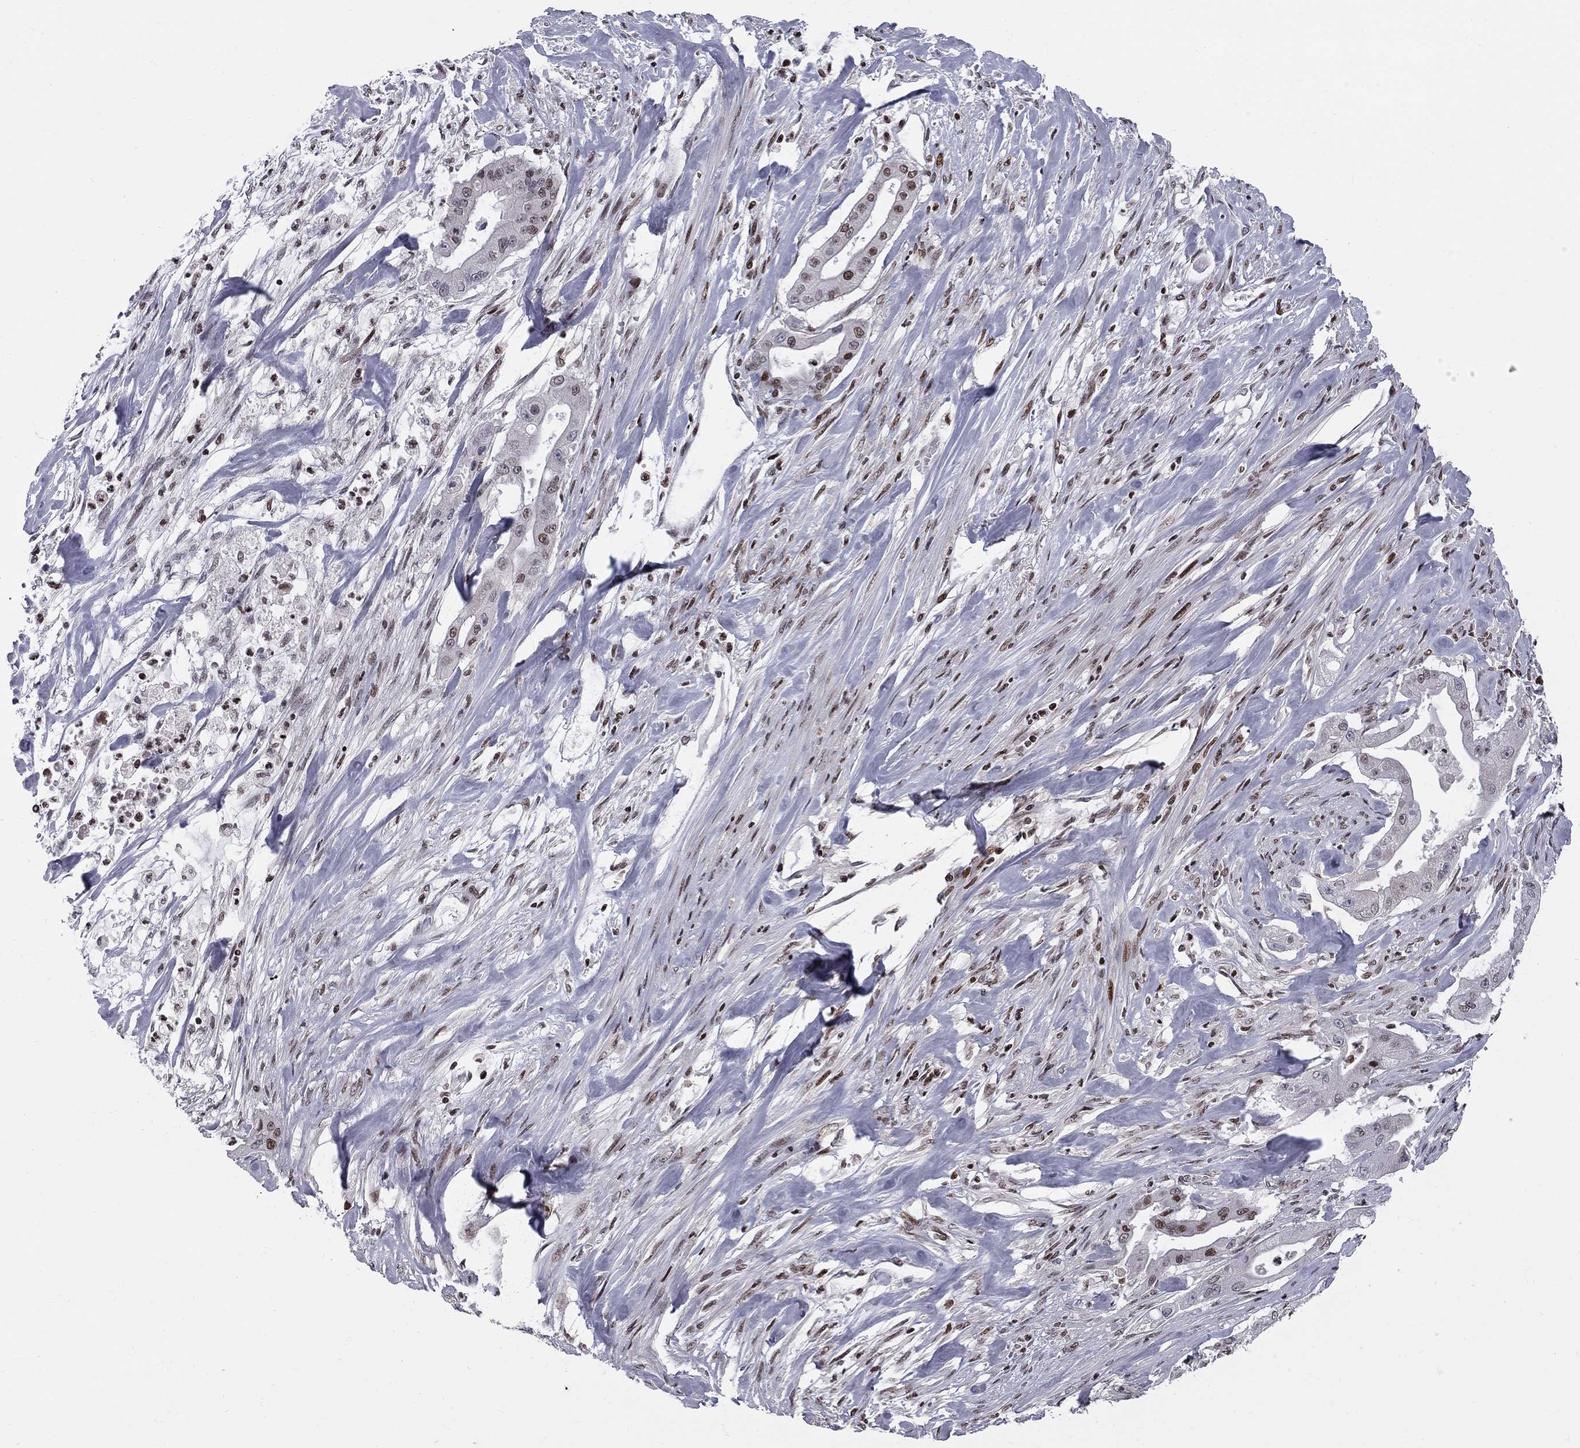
{"staining": {"intensity": "strong", "quantity": "<25%", "location": "nuclear"}, "tissue": "pancreatic cancer", "cell_type": "Tumor cells", "image_type": "cancer", "snomed": [{"axis": "morphology", "description": "Normal tissue, NOS"}, {"axis": "morphology", "description": "Inflammation, NOS"}, {"axis": "morphology", "description": "Adenocarcinoma, NOS"}, {"axis": "topography", "description": "Pancreas"}], "caption": "Strong nuclear protein positivity is seen in about <25% of tumor cells in pancreatic cancer (adenocarcinoma). (Stains: DAB (3,3'-diaminobenzidine) in brown, nuclei in blue, Microscopy: brightfield microscopy at high magnification).", "gene": "RNASEH2C", "patient": {"sex": "male", "age": 57}}